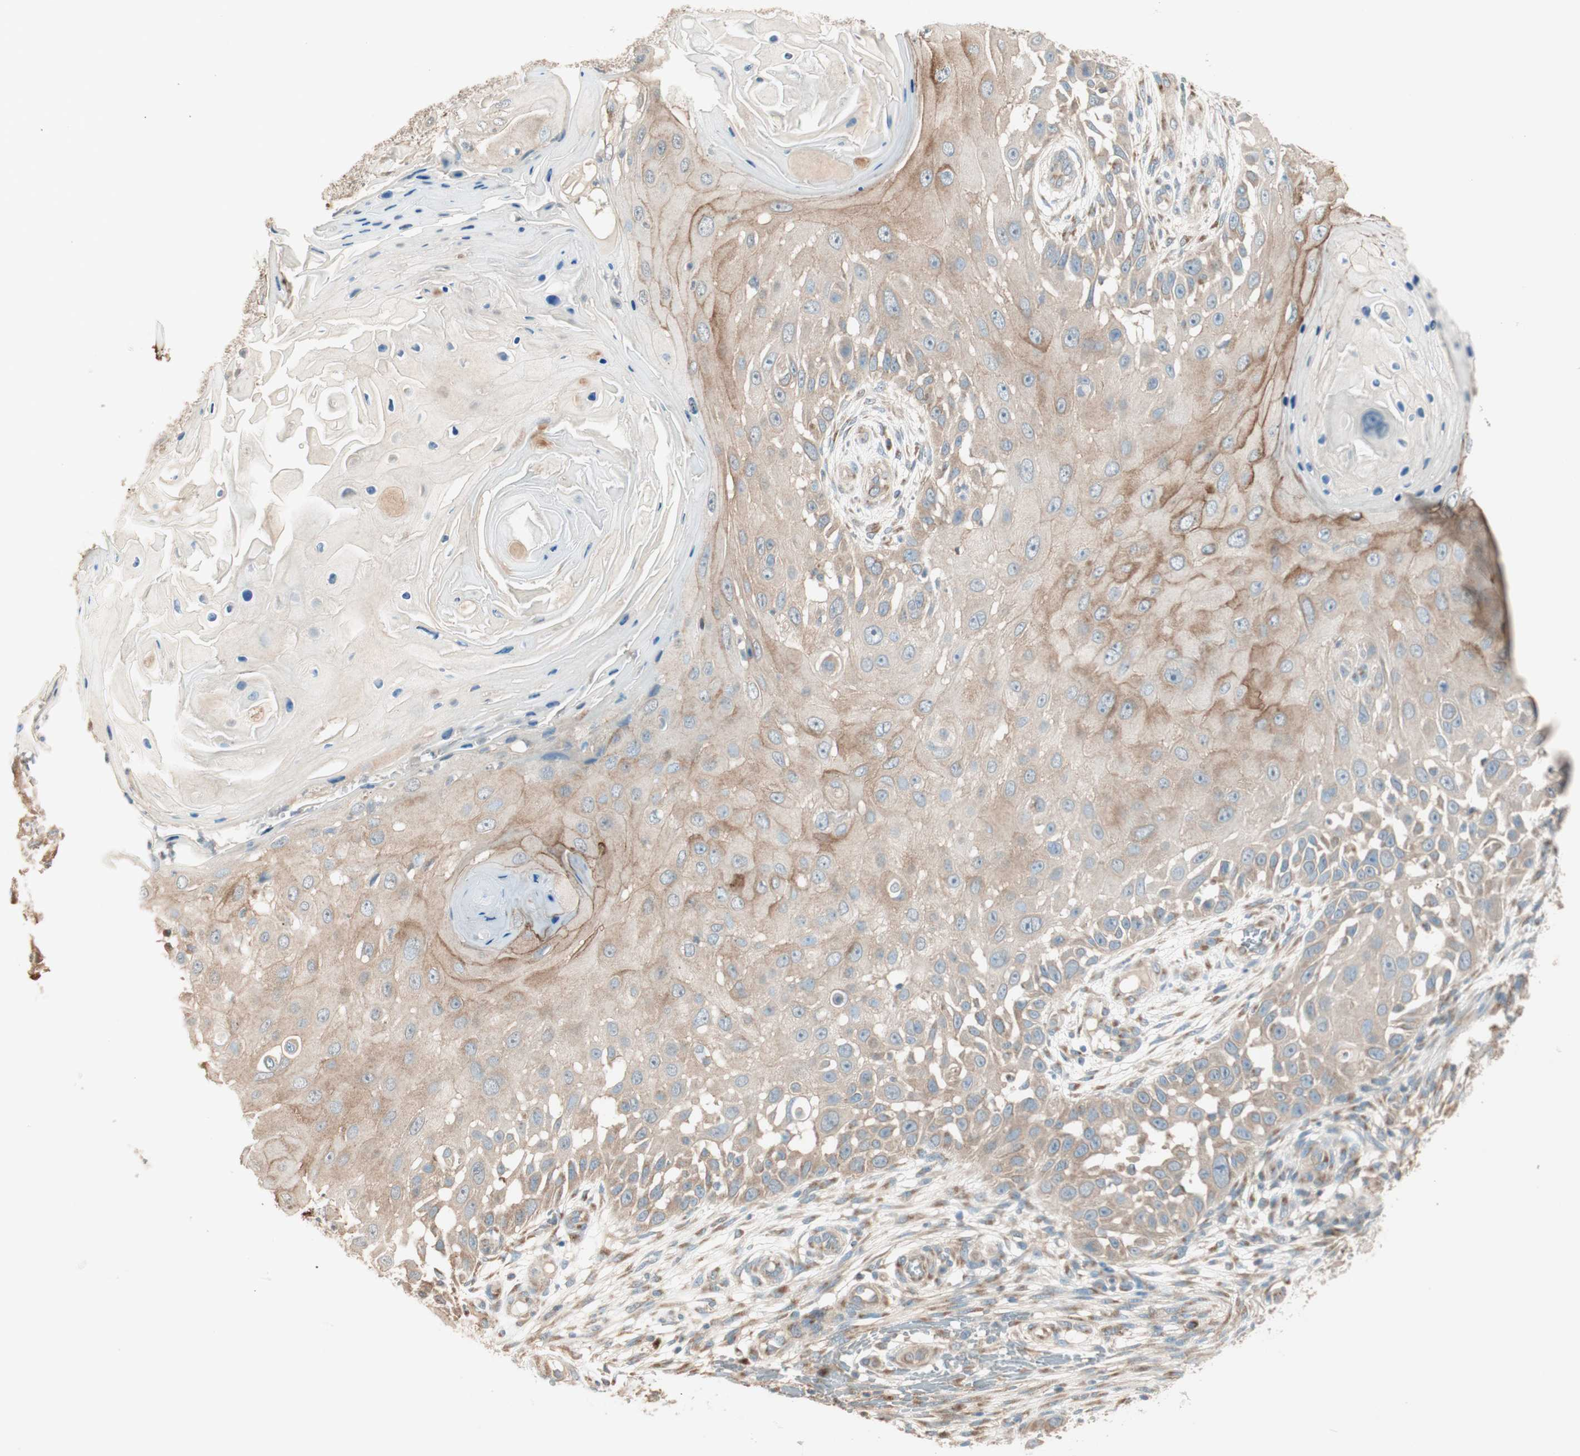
{"staining": {"intensity": "moderate", "quantity": "25%-75%", "location": "cytoplasmic/membranous"}, "tissue": "skin cancer", "cell_type": "Tumor cells", "image_type": "cancer", "snomed": [{"axis": "morphology", "description": "Squamous cell carcinoma, NOS"}, {"axis": "topography", "description": "Skin"}], "caption": "Squamous cell carcinoma (skin) stained for a protein demonstrates moderate cytoplasmic/membranous positivity in tumor cells.", "gene": "SEC16A", "patient": {"sex": "female", "age": 44}}